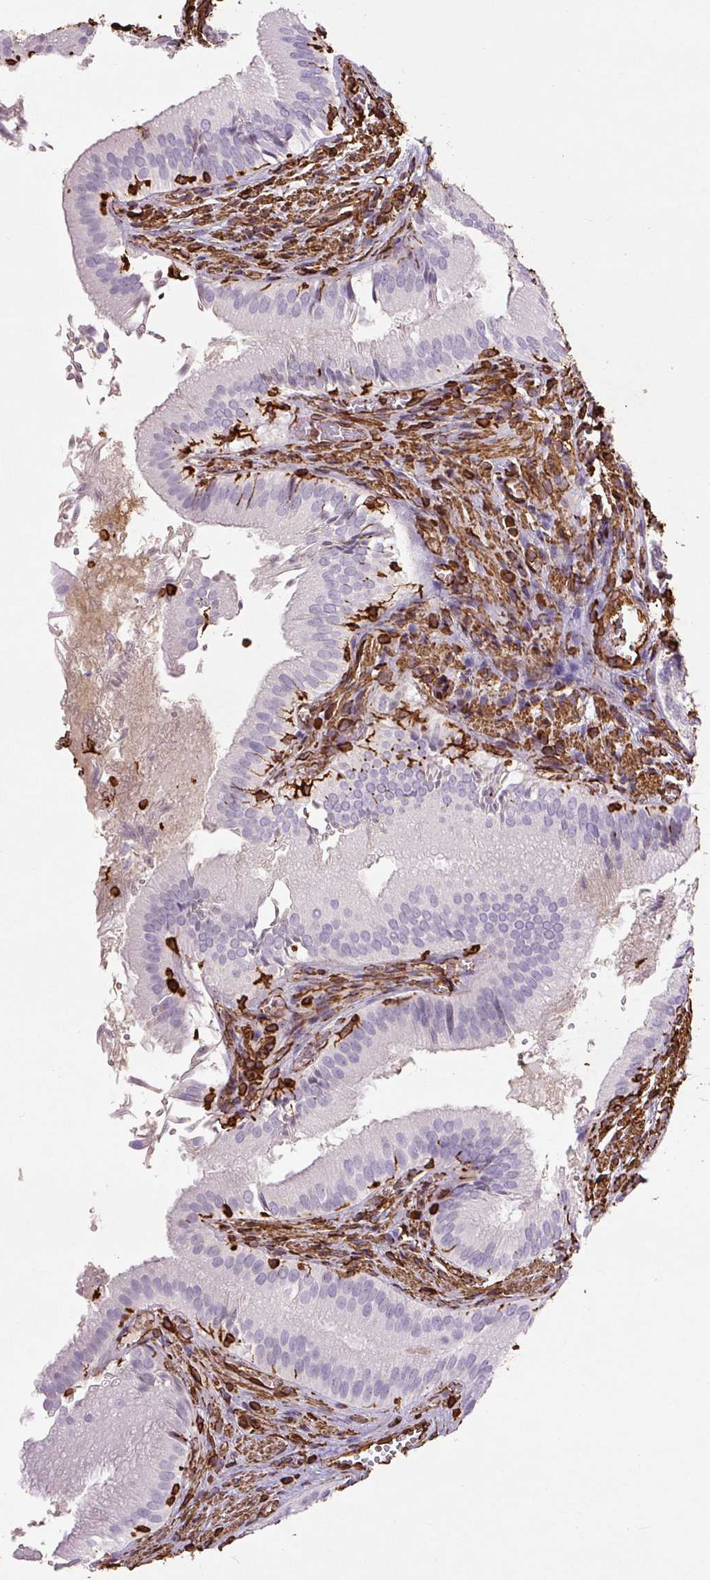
{"staining": {"intensity": "negative", "quantity": "none", "location": "none"}, "tissue": "gallbladder", "cell_type": "Glandular cells", "image_type": "normal", "snomed": [{"axis": "morphology", "description": "Normal tissue, NOS"}, {"axis": "topography", "description": "Gallbladder"}, {"axis": "topography", "description": "Peripheral nerve tissue"}], "caption": "A micrograph of gallbladder stained for a protein shows no brown staining in glandular cells. (DAB IHC, high magnification).", "gene": "VIM", "patient": {"sex": "male", "age": 17}}